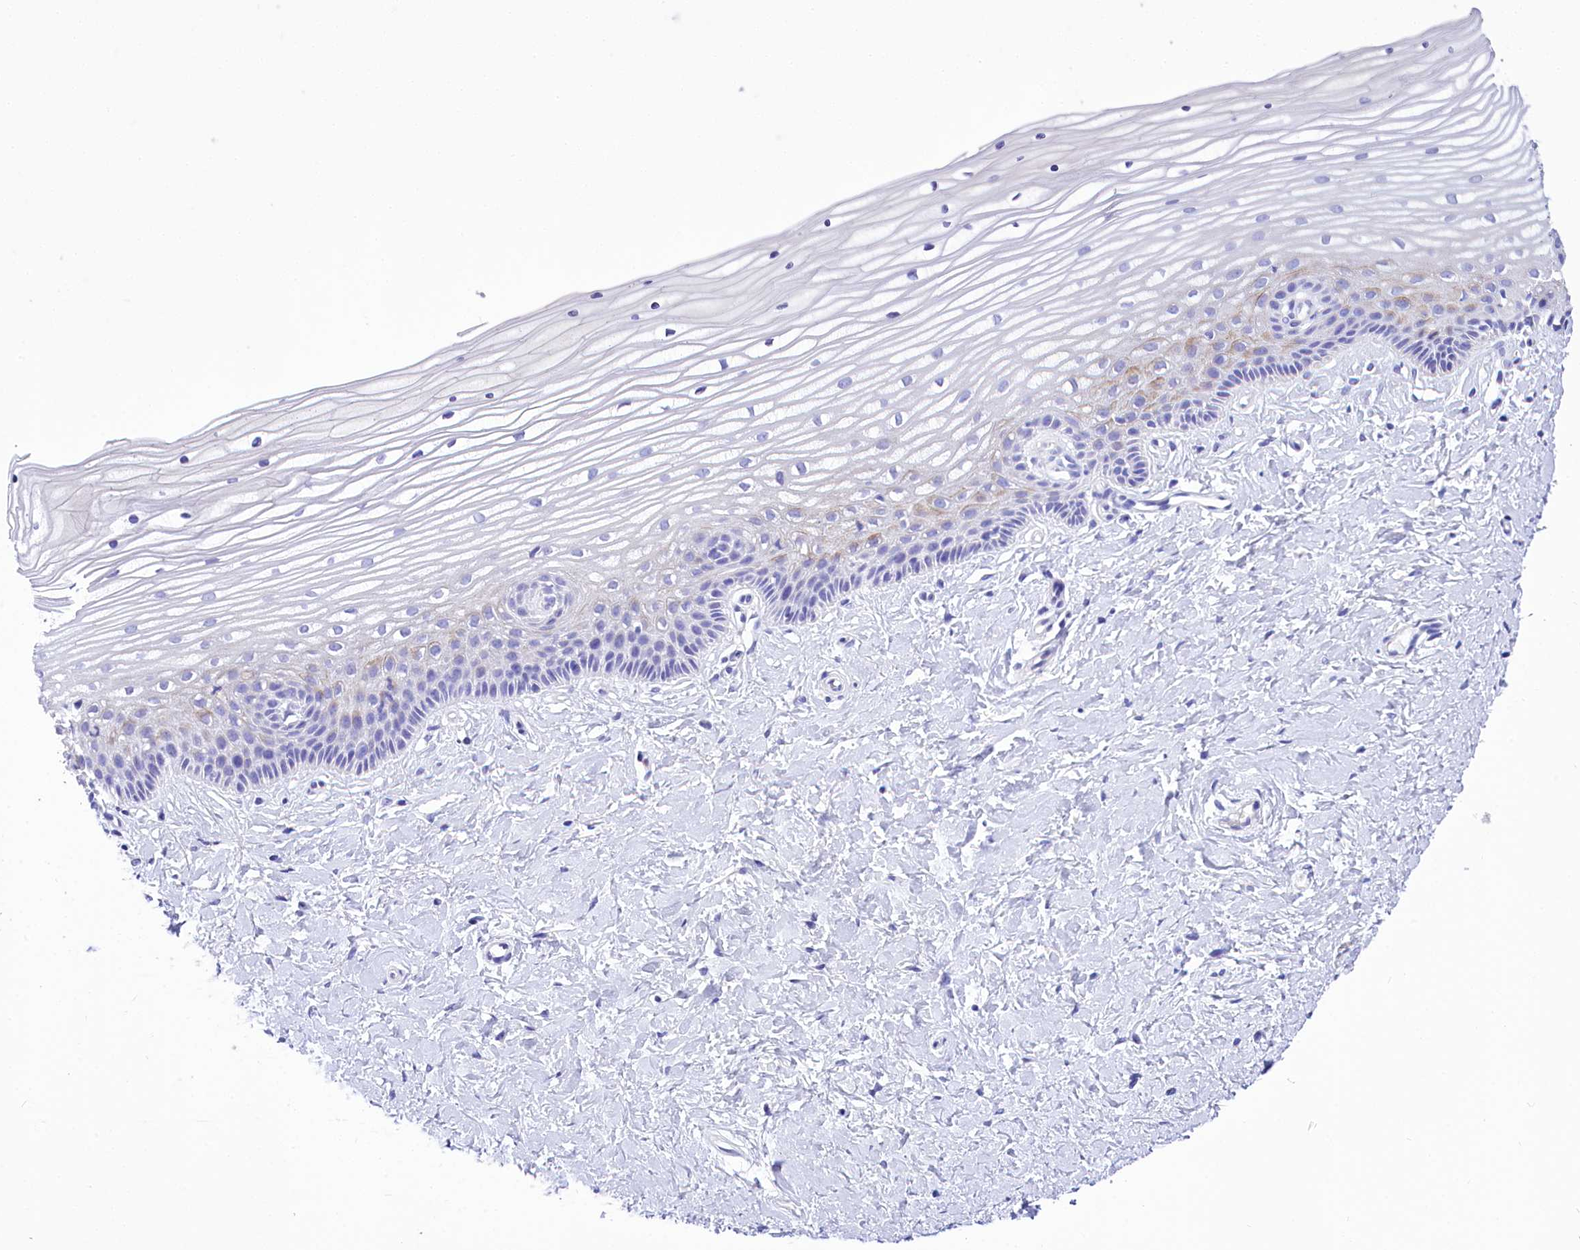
{"staining": {"intensity": "negative", "quantity": "none", "location": "none"}, "tissue": "vagina", "cell_type": "Squamous epithelial cells", "image_type": "normal", "snomed": [{"axis": "morphology", "description": "Normal tissue, NOS"}, {"axis": "topography", "description": "Vagina"}, {"axis": "topography", "description": "Cervix"}], "caption": "Immunohistochemistry micrograph of normal vagina stained for a protein (brown), which exhibits no staining in squamous epithelial cells.", "gene": "TTC36", "patient": {"sex": "female", "age": 40}}